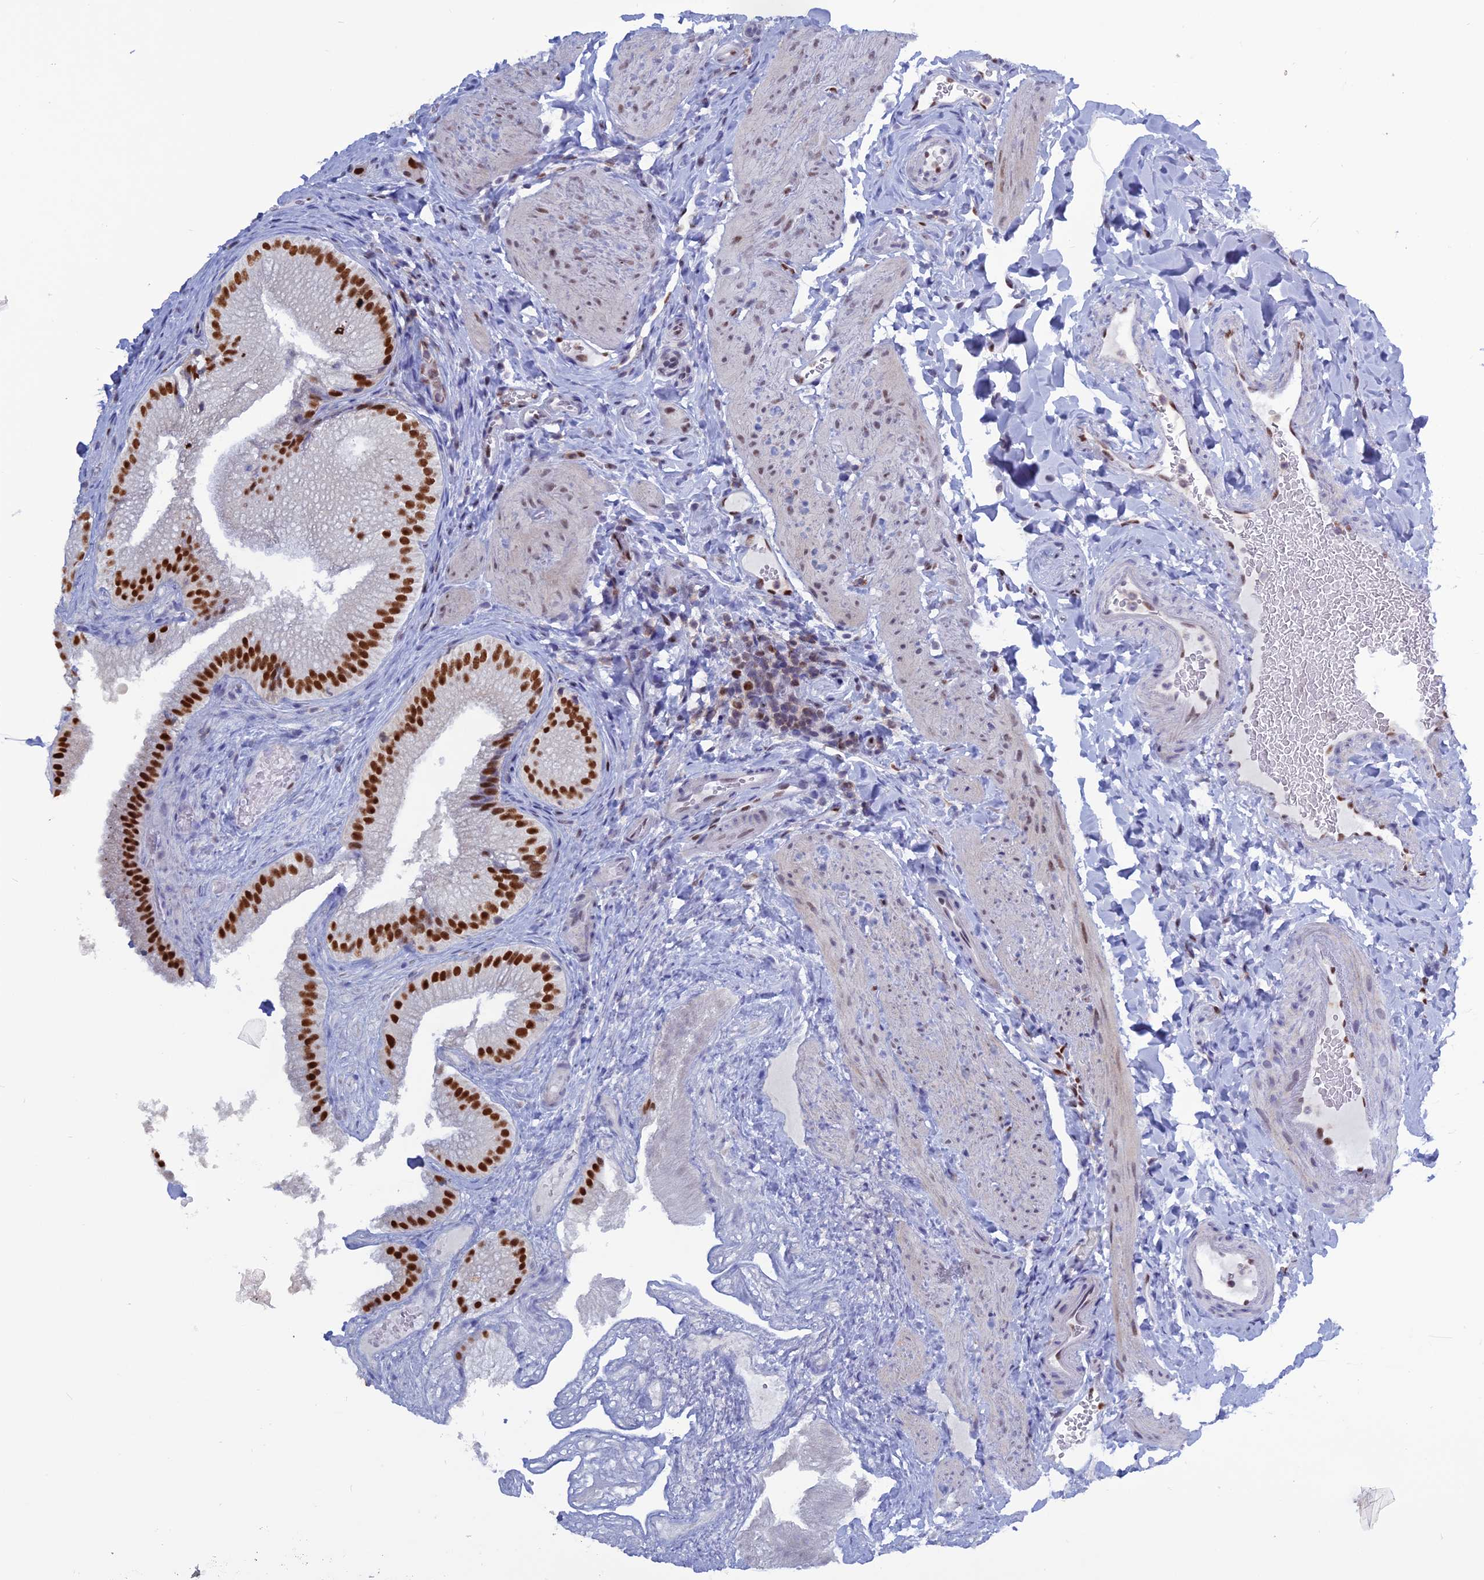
{"staining": {"intensity": "strong", "quantity": ">75%", "location": "nuclear"}, "tissue": "gallbladder", "cell_type": "Glandular cells", "image_type": "normal", "snomed": [{"axis": "morphology", "description": "Normal tissue, NOS"}, {"axis": "topography", "description": "Gallbladder"}], "caption": "IHC of normal gallbladder reveals high levels of strong nuclear positivity in approximately >75% of glandular cells.", "gene": "NOL4L", "patient": {"sex": "female", "age": 30}}